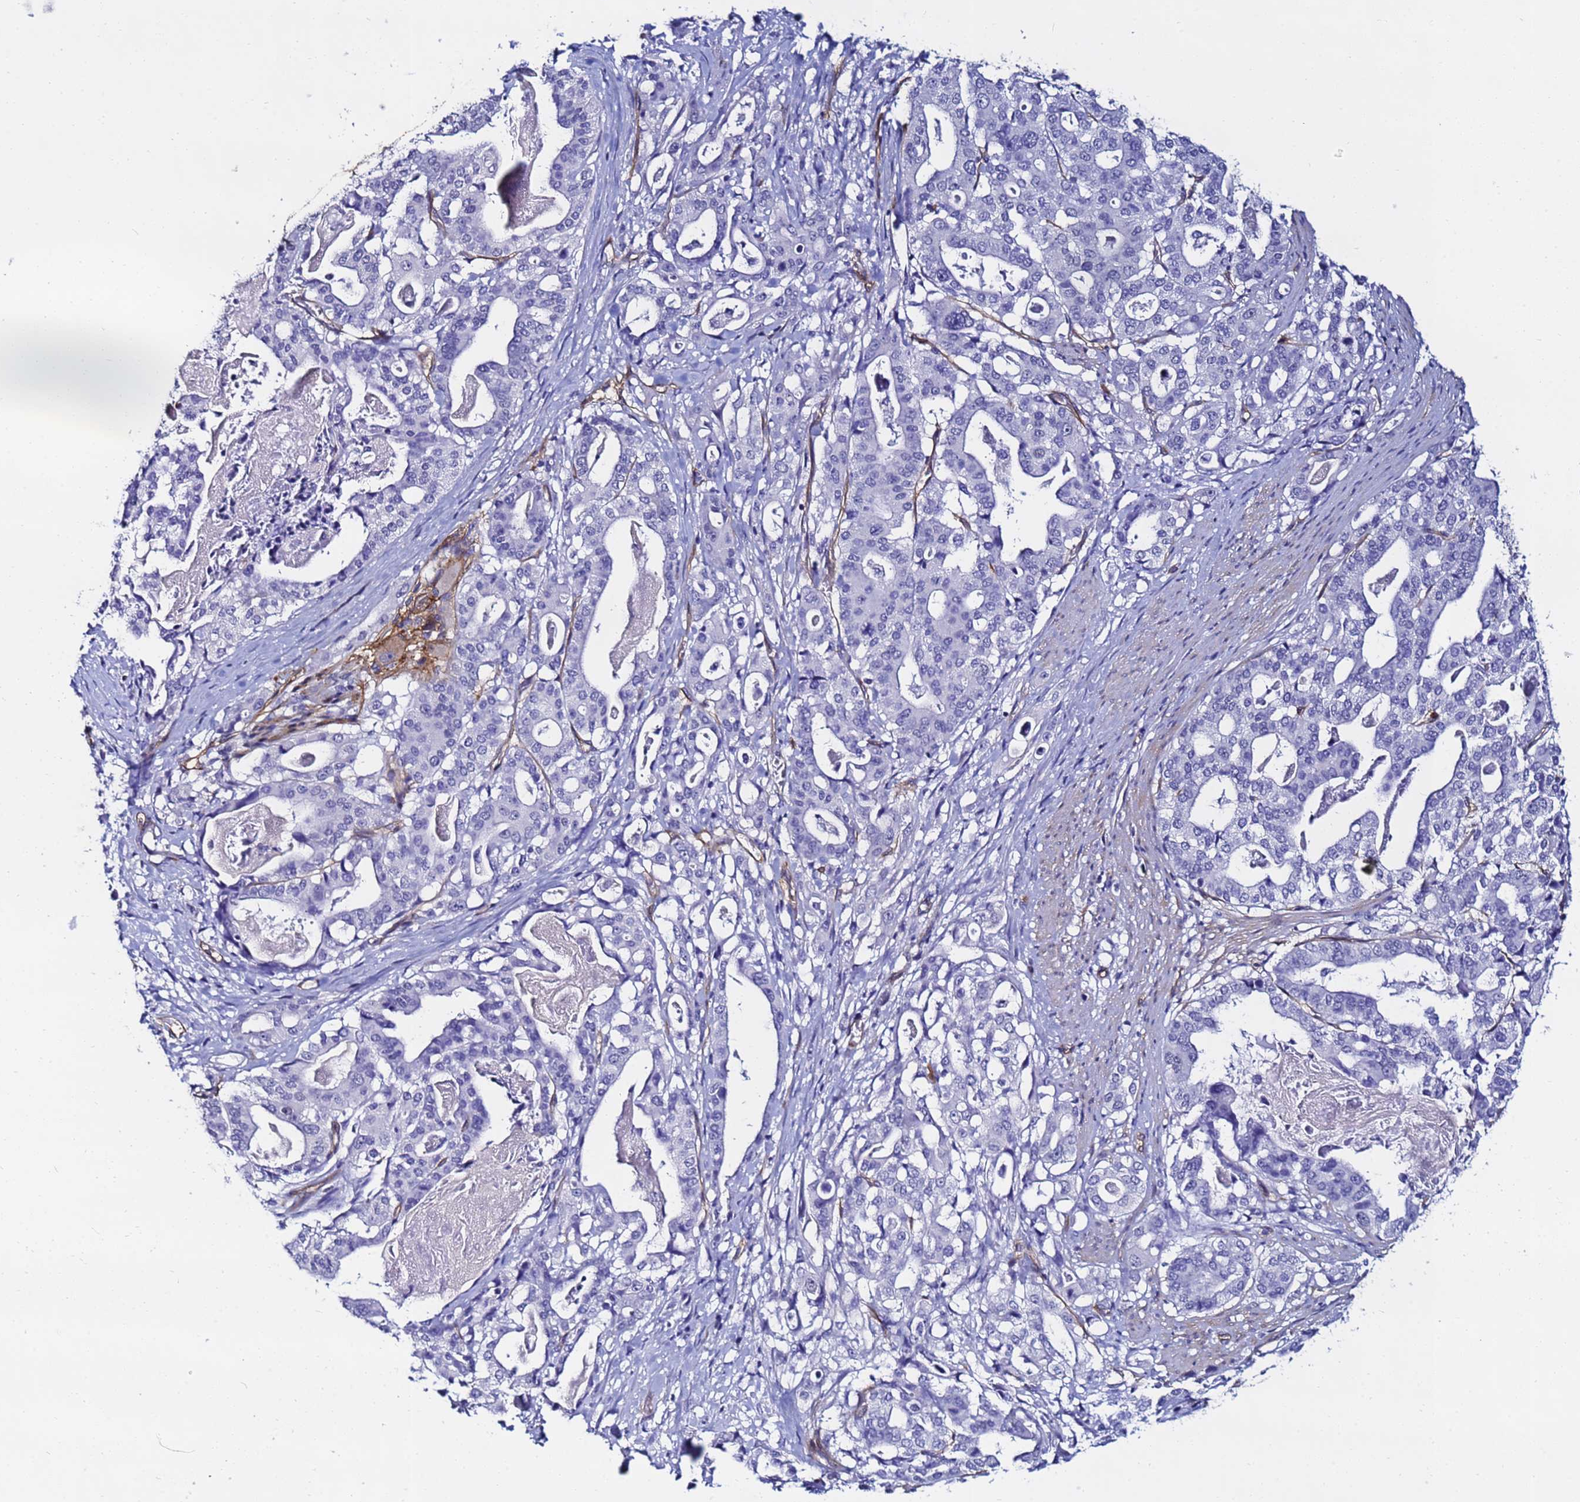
{"staining": {"intensity": "negative", "quantity": "none", "location": "none"}, "tissue": "stomach cancer", "cell_type": "Tumor cells", "image_type": "cancer", "snomed": [{"axis": "morphology", "description": "Adenocarcinoma, NOS"}, {"axis": "topography", "description": "Stomach"}], "caption": "Immunohistochemistry (IHC) image of adenocarcinoma (stomach) stained for a protein (brown), which exhibits no positivity in tumor cells.", "gene": "DEFB104A", "patient": {"sex": "male", "age": 48}}